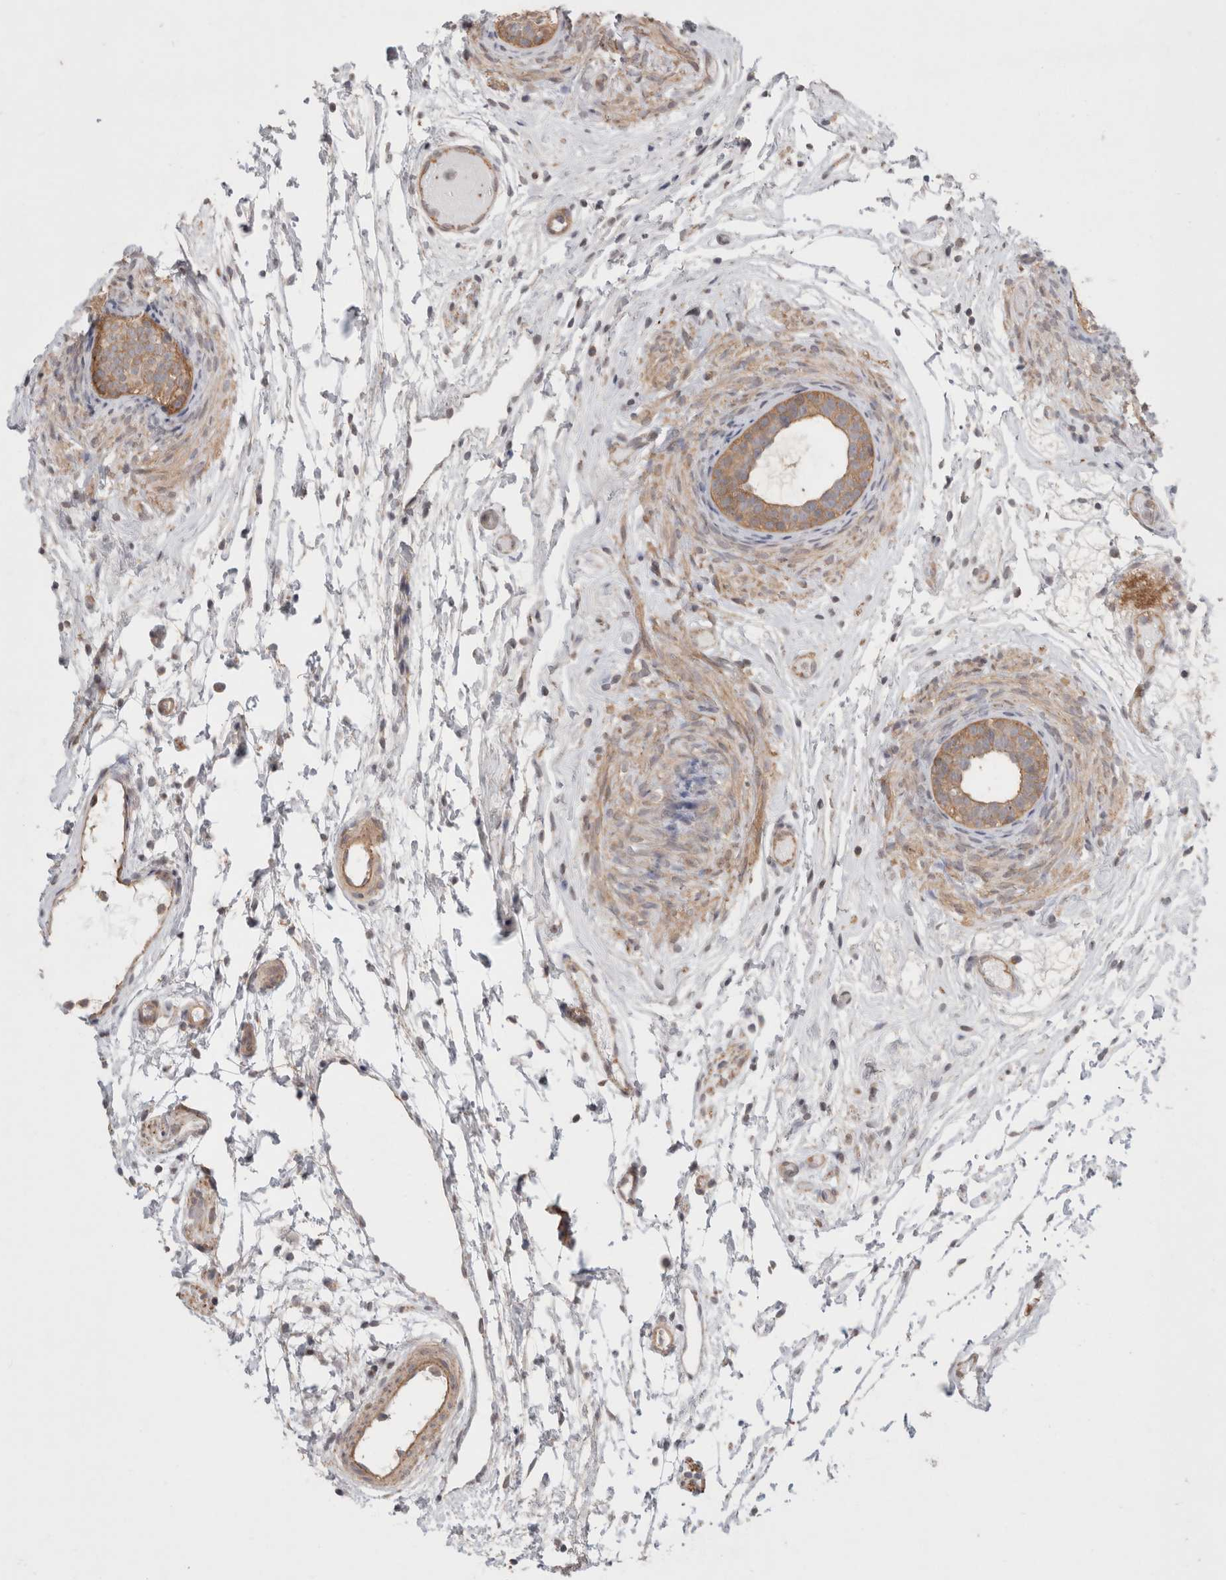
{"staining": {"intensity": "moderate", "quantity": ">75%", "location": "cytoplasmic/membranous"}, "tissue": "epididymis", "cell_type": "Glandular cells", "image_type": "normal", "snomed": [{"axis": "morphology", "description": "Normal tissue, NOS"}, {"axis": "topography", "description": "Epididymis"}], "caption": "Immunohistochemistry micrograph of unremarkable human epididymis stained for a protein (brown), which exhibits medium levels of moderate cytoplasmic/membranous staining in about >75% of glandular cells.", "gene": "HROB", "patient": {"sex": "male", "age": 5}}